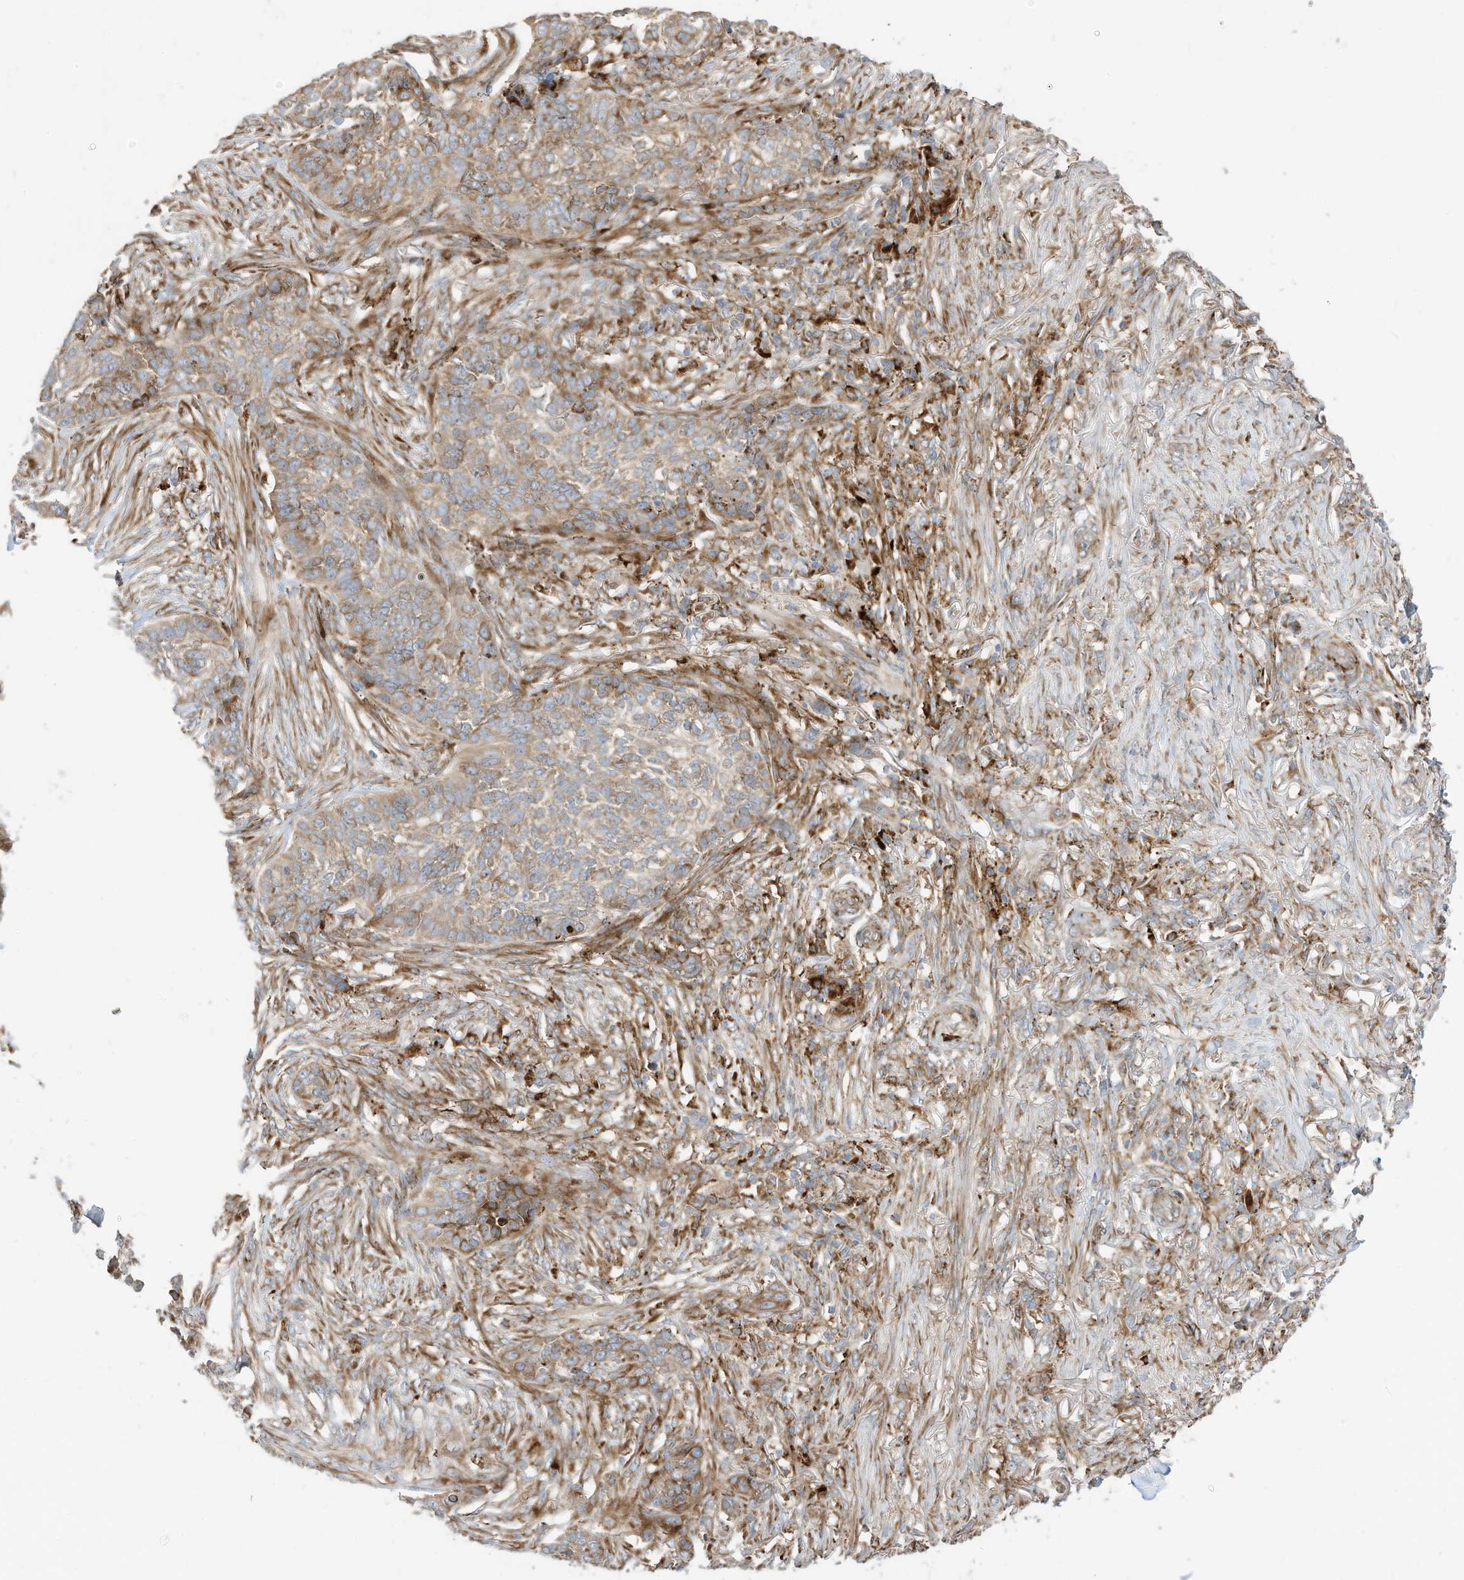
{"staining": {"intensity": "moderate", "quantity": ">75%", "location": "cytoplasmic/membranous"}, "tissue": "skin cancer", "cell_type": "Tumor cells", "image_type": "cancer", "snomed": [{"axis": "morphology", "description": "Basal cell carcinoma"}, {"axis": "topography", "description": "Skin"}], "caption": "Basal cell carcinoma (skin) tissue reveals moderate cytoplasmic/membranous positivity in about >75% of tumor cells", "gene": "TRNAU1AP", "patient": {"sex": "male", "age": 85}}